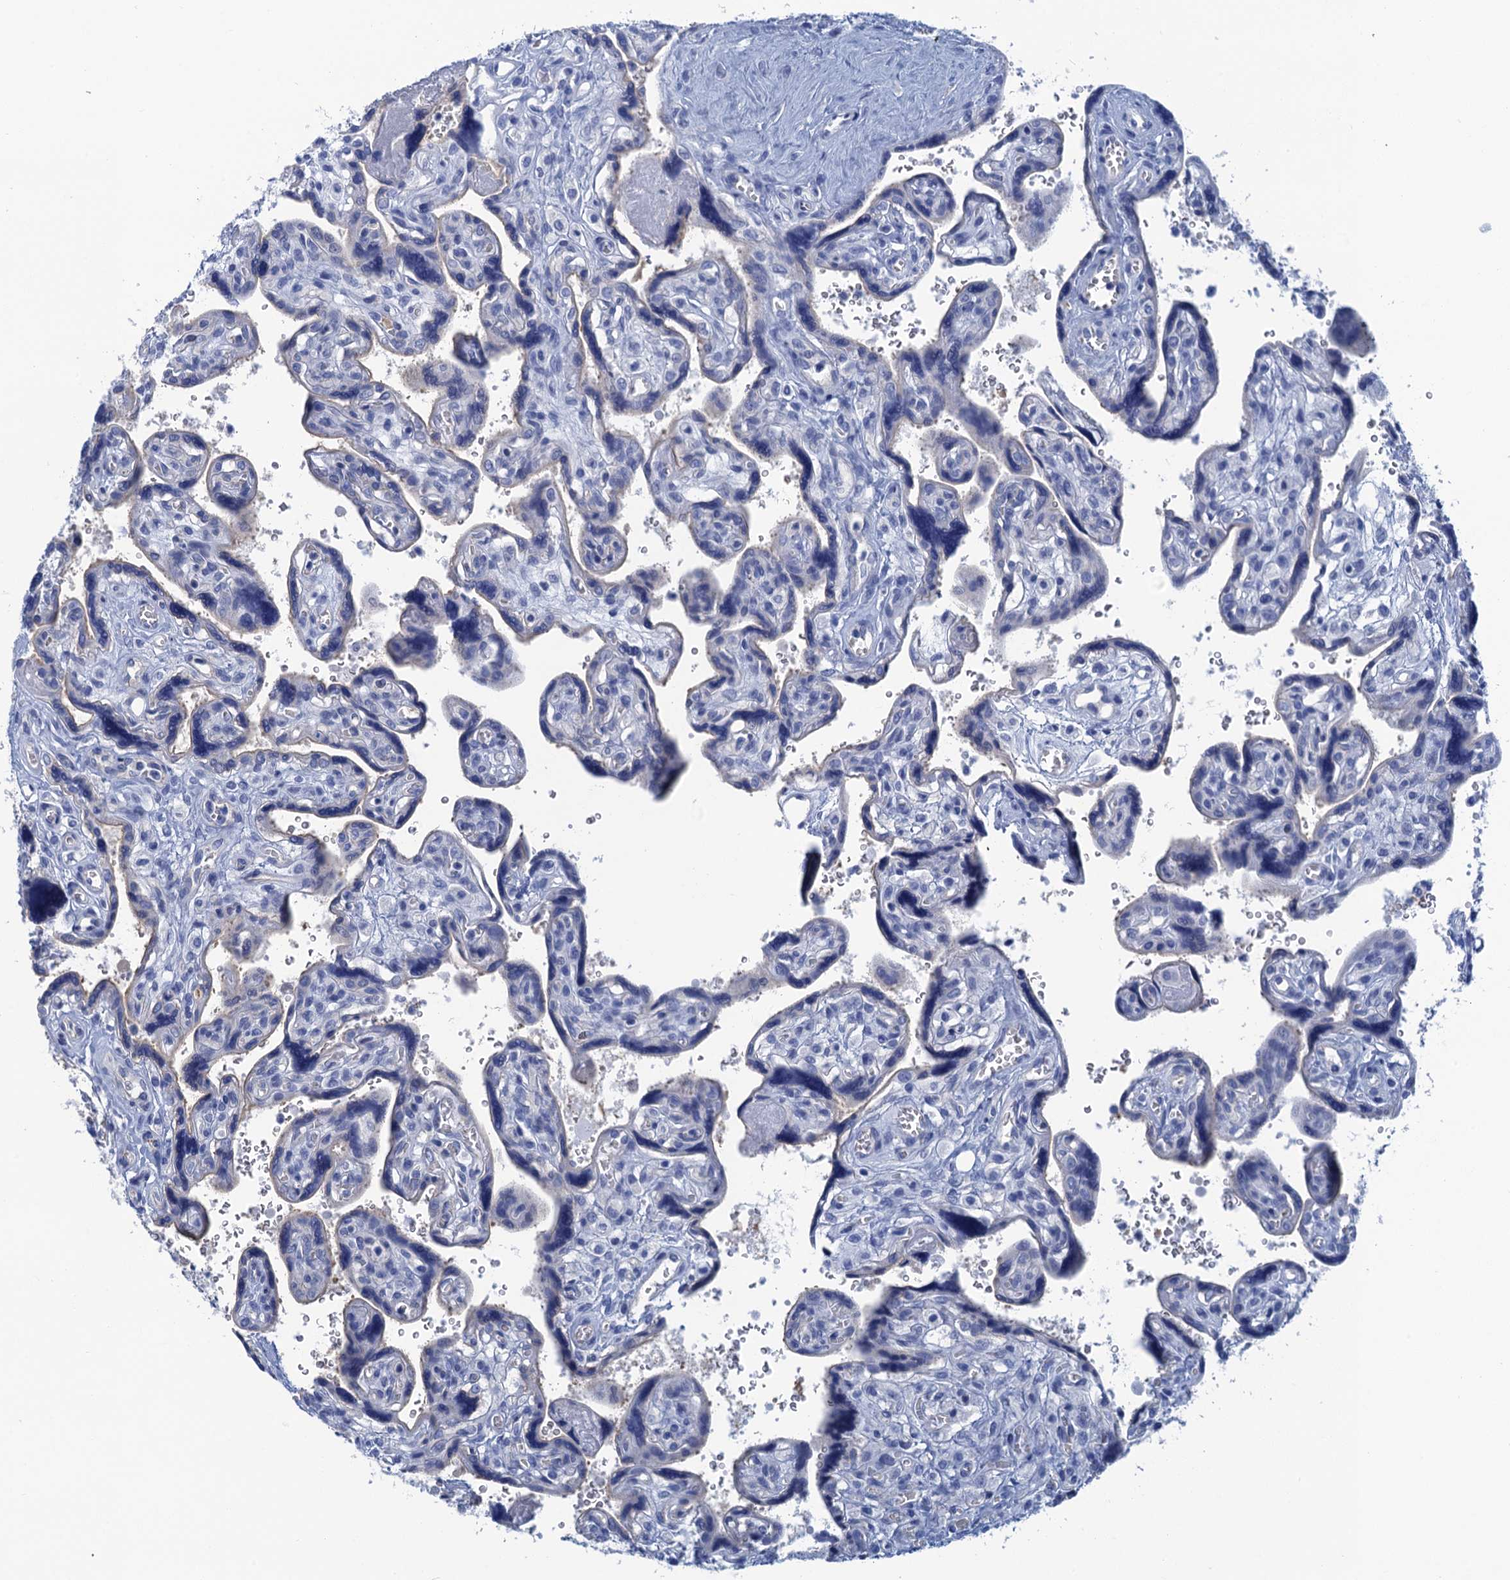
{"staining": {"intensity": "negative", "quantity": "none", "location": "none"}, "tissue": "placenta", "cell_type": "Trophoblastic cells", "image_type": "normal", "snomed": [{"axis": "morphology", "description": "Normal tissue, NOS"}, {"axis": "topography", "description": "Placenta"}], "caption": "This is a image of IHC staining of normal placenta, which shows no positivity in trophoblastic cells.", "gene": "CALML5", "patient": {"sex": "female", "age": 39}}